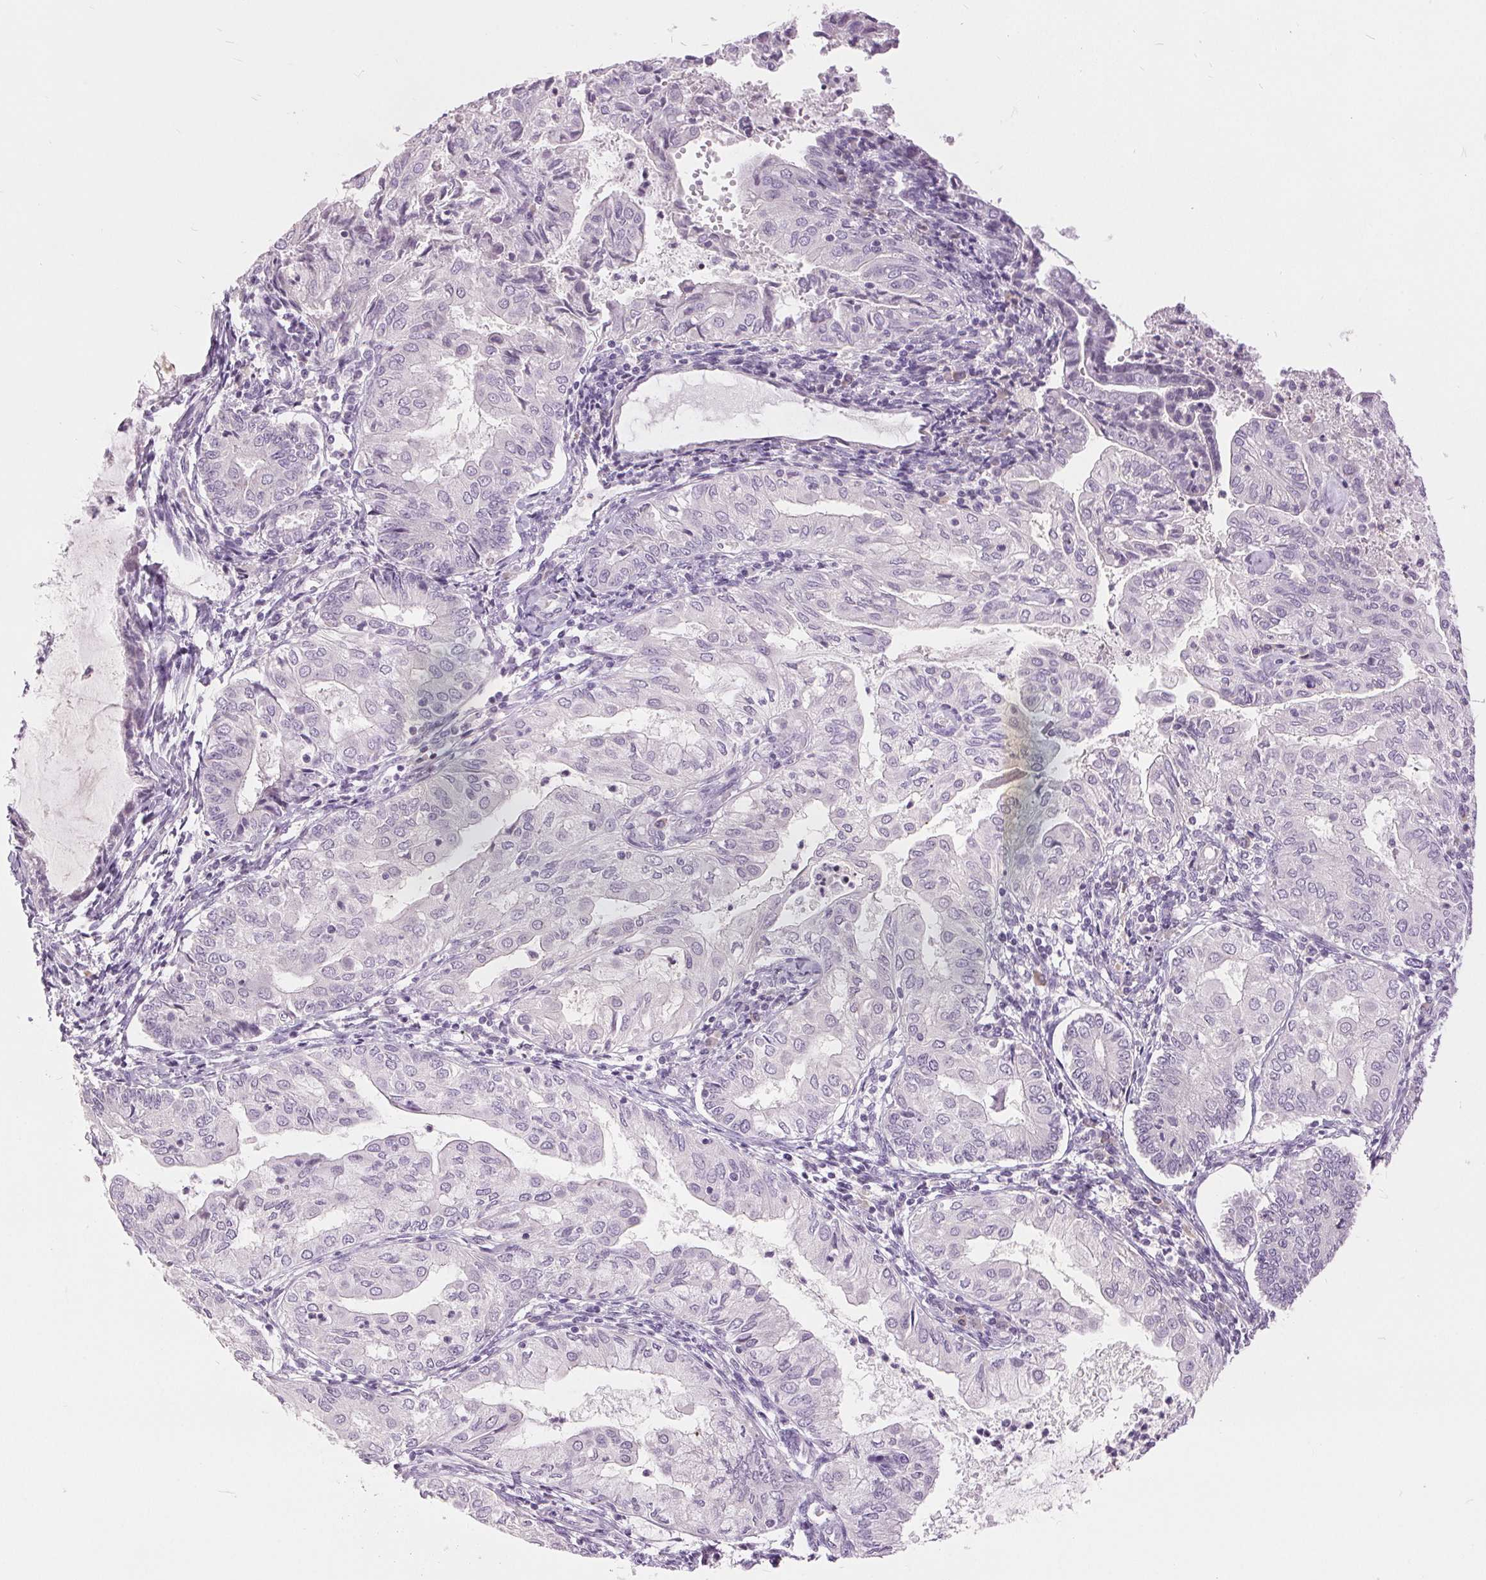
{"staining": {"intensity": "negative", "quantity": "none", "location": "none"}, "tissue": "endometrial cancer", "cell_type": "Tumor cells", "image_type": "cancer", "snomed": [{"axis": "morphology", "description": "Adenocarcinoma, NOS"}, {"axis": "topography", "description": "Endometrium"}], "caption": "High power microscopy micrograph of an immunohistochemistry histopathology image of endometrial adenocarcinoma, revealing no significant staining in tumor cells.", "gene": "DSG3", "patient": {"sex": "female", "age": 68}}